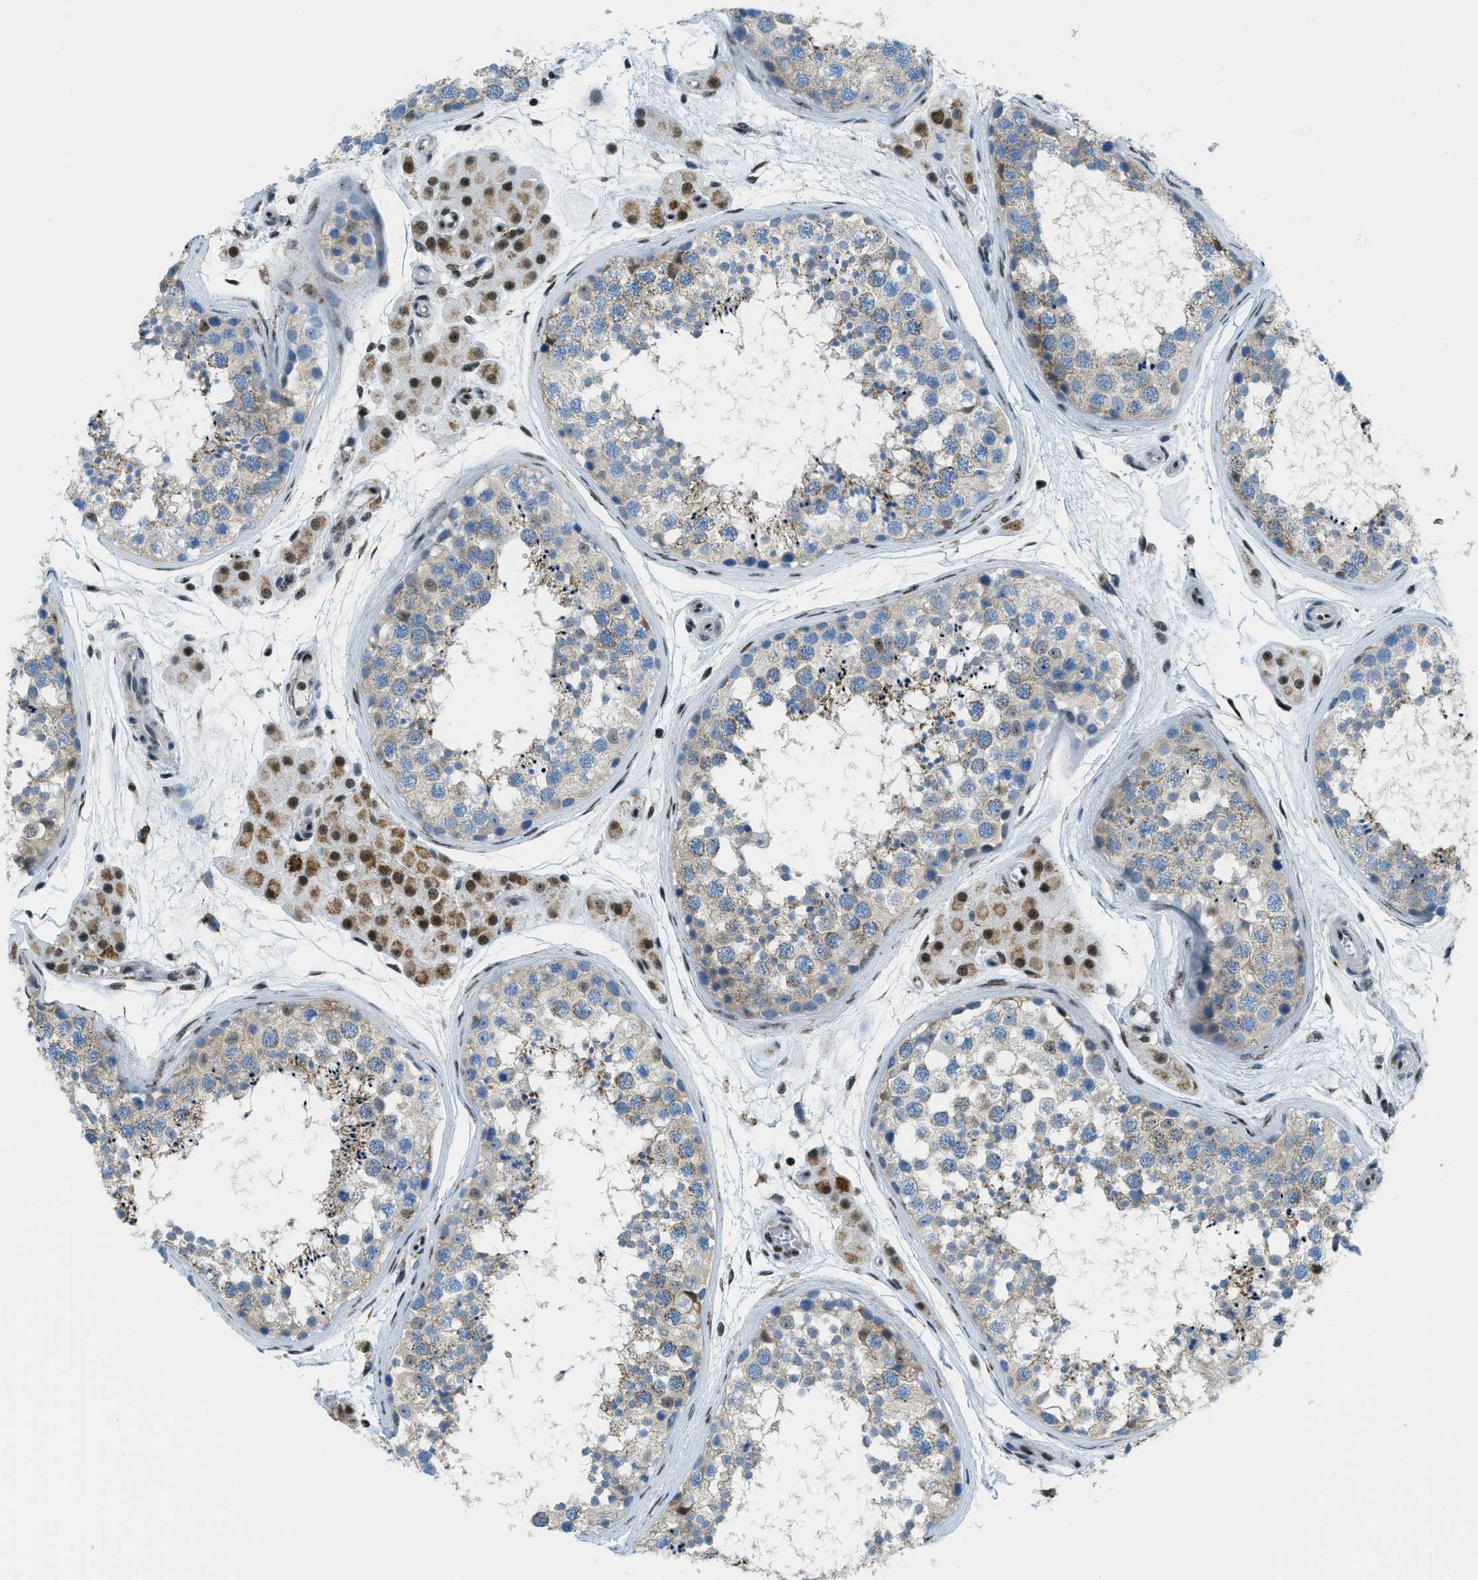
{"staining": {"intensity": "weak", "quantity": ">75%", "location": "cytoplasmic/membranous"}, "tissue": "testis", "cell_type": "Cells in seminiferous ducts", "image_type": "normal", "snomed": [{"axis": "morphology", "description": "Normal tissue, NOS"}, {"axis": "topography", "description": "Testis"}], "caption": "Weak cytoplasmic/membranous protein expression is seen in approximately >75% of cells in seminiferous ducts in testis. The protein is stained brown, and the nuclei are stained in blue (DAB (3,3'-diaminobenzidine) IHC with brightfield microscopy, high magnification).", "gene": "SP100", "patient": {"sex": "male", "age": 56}}